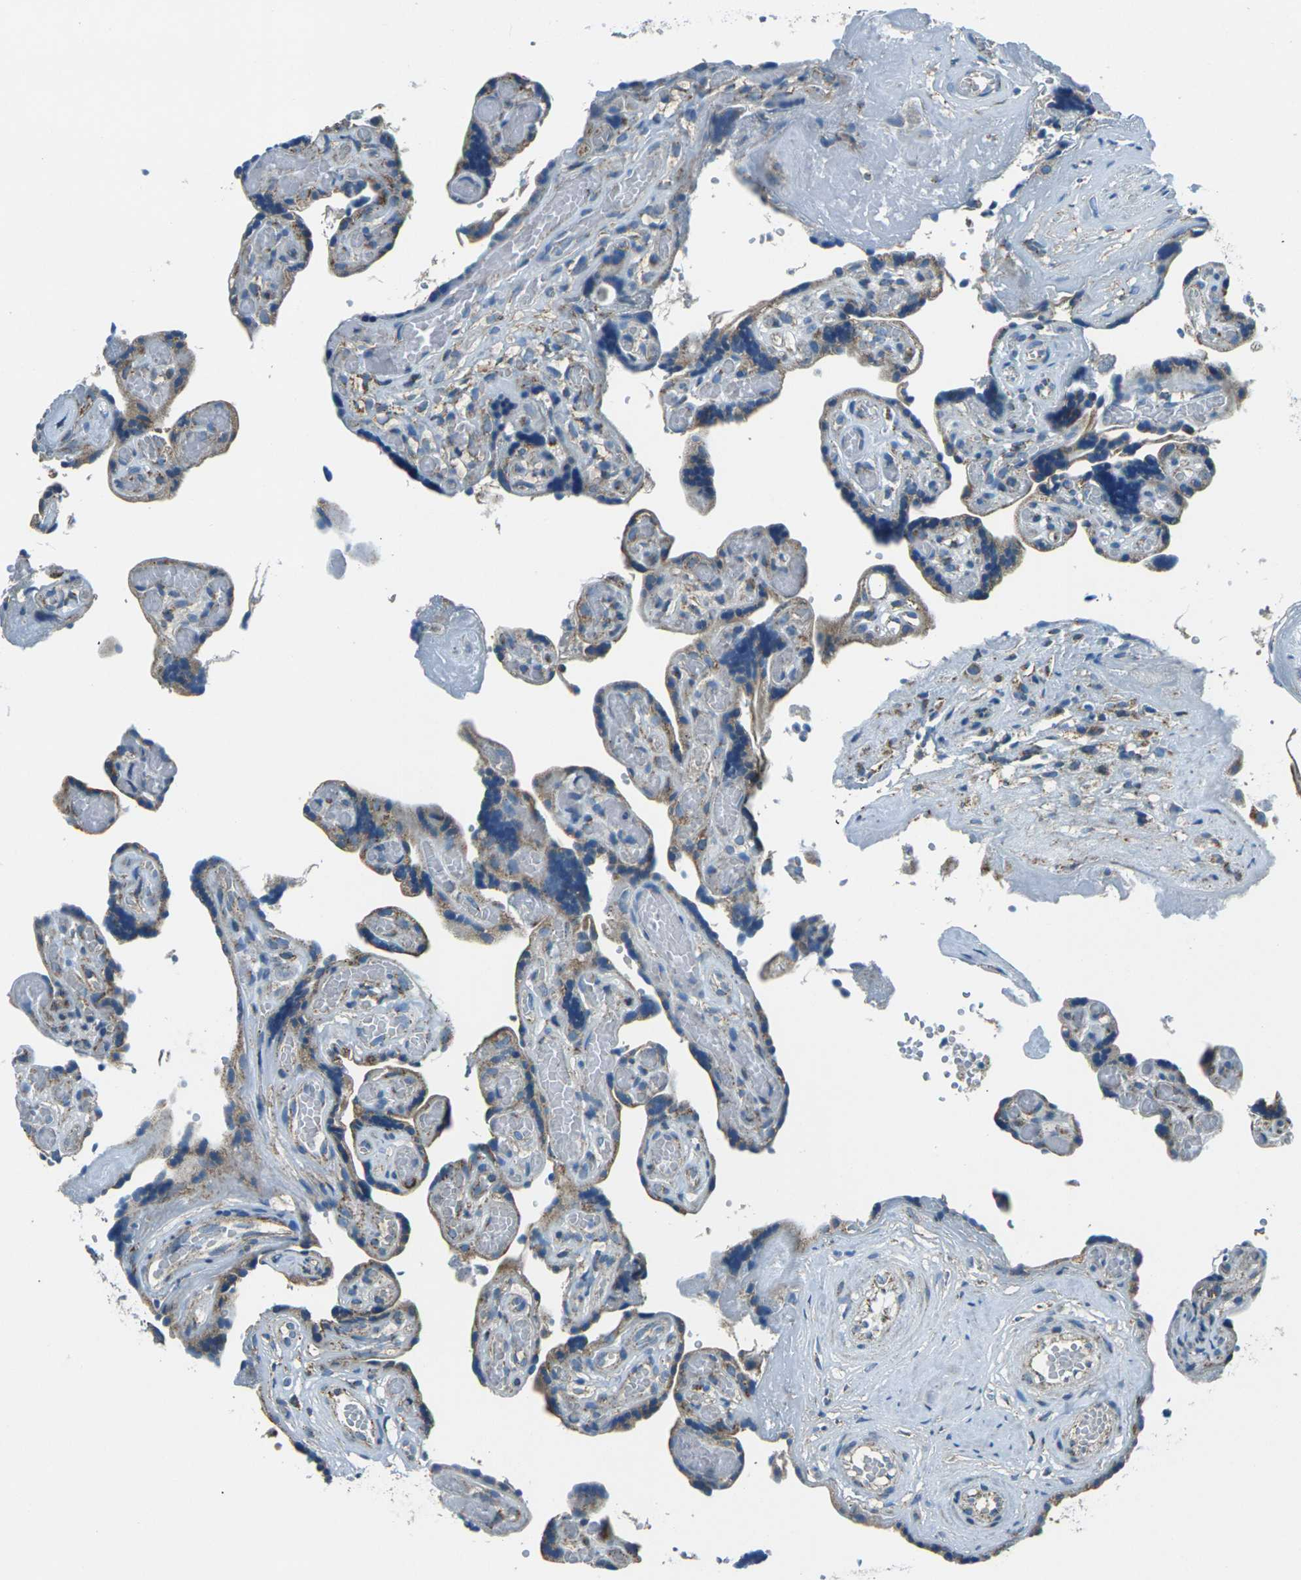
{"staining": {"intensity": "moderate", "quantity": "25%-75%", "location": "cytoplasmic/membranous"}, "tissue": "placenta", "cell_type": "Trophoblastic cells", "image_type": "normal", "snomed": [{"axis": "morphology", "description": "Normal tissue, NOS"}, {"axis": "topography", "description": "Placenta"}], "caption": "Trophoblastic cells exhibit medium levels of moderate cytoplasmic/membranous staining in about 25%-75% of cells in benign human placenta.", "gene": "IRF3", "patient": {"sex": "female", "age": 30}}